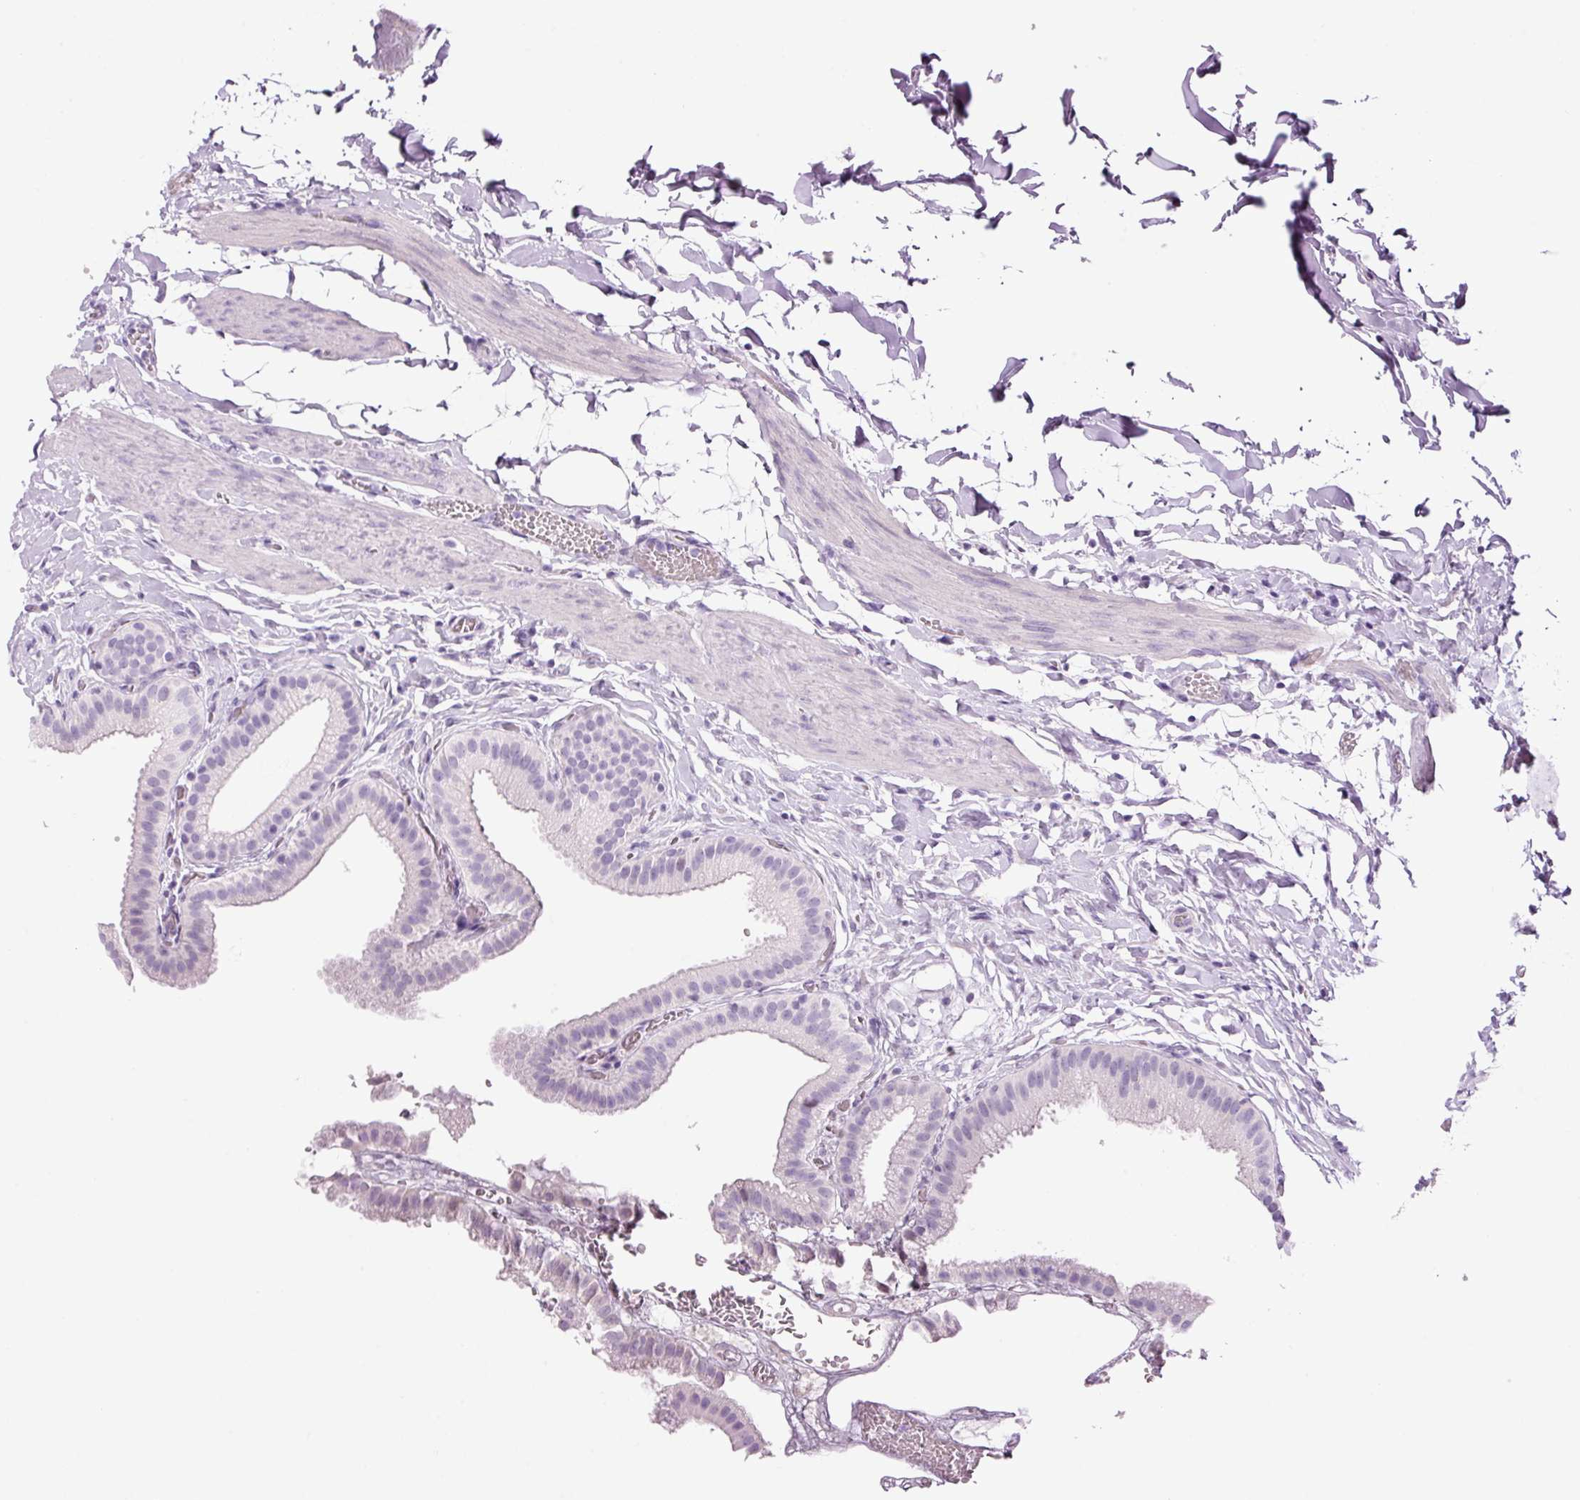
{"staining": {"intensity": "negative", "quantity": "none", "location": "none"}, "tissue": "gallbladder", "cell_type": "Glandular cells", "image_type": "normal", "snomed": [{"axis": "morphology", "description": "Normal tissue, NOS"}, {"axis": "topography", "description": "Gallbladder"}], "caption": "Glandular cells are negative for protein expression in normal human gallbladder. Brightfield microscopy of immunohistochemistry (IHC) stained with DAB (3,3'-diaminobenzidine) (brown) and hematoxylin (blue), captured at high magnification.", "gene": "KLF1", "patient": {"sex": "female", "age": 63}}